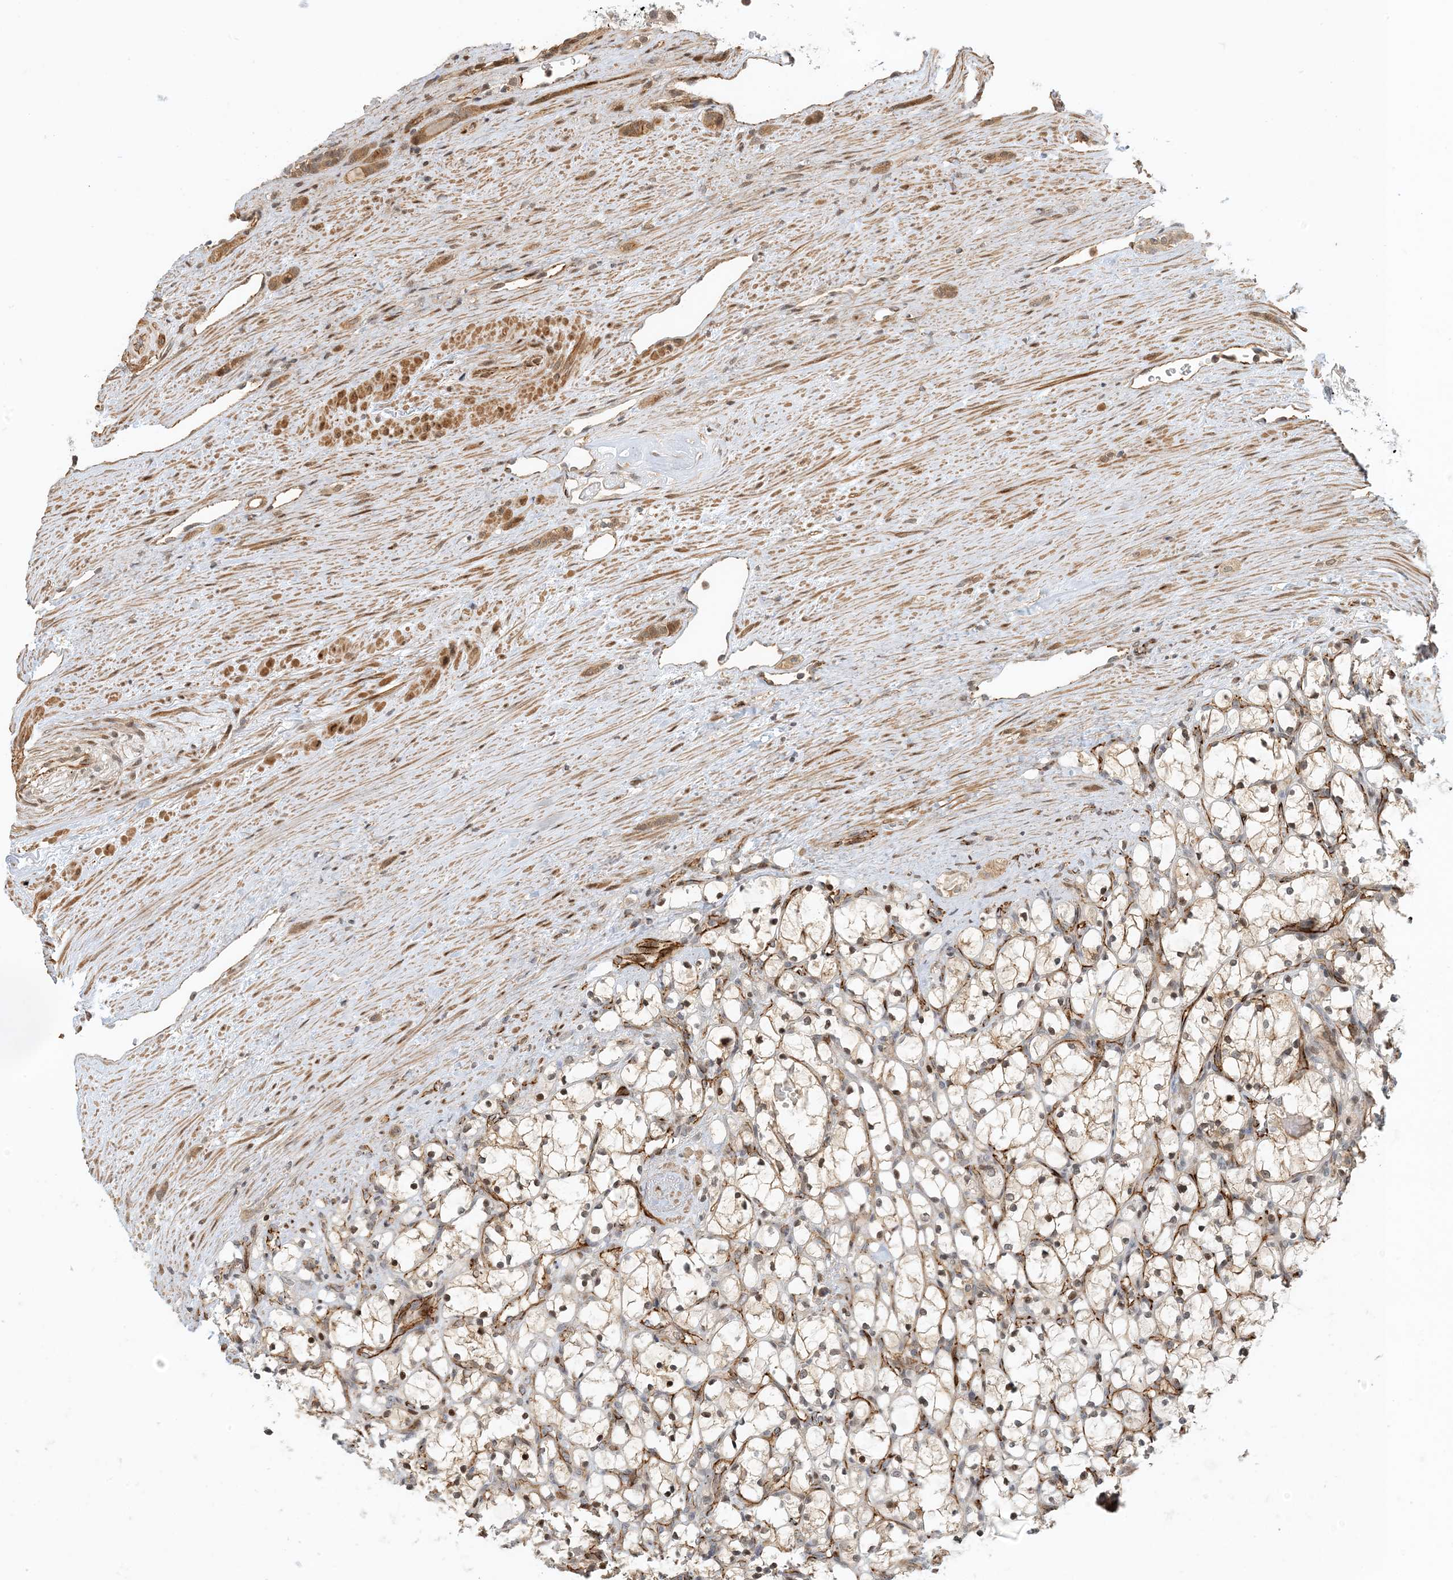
{"staining": {"intensity": "moderate", "quantity": "<25%", "location": "nuclear"}, "tissue": "renal cancer", "cell_type": "Tumor cells", "image_type": "cancer", "snomed": [{"axis": "morphology", "description": "Adenocarcinoma, NOS"}, {"axis": "topography", "description": "Kidney"}], "caption": "The histopathology image exhibits a brown stain indicating the presence of a protein in the nuclear of tumor cells in adenocarcinoma (renal).", "gene": "MAPKBP1", "patient": {"sex": "female", "age": 69}}